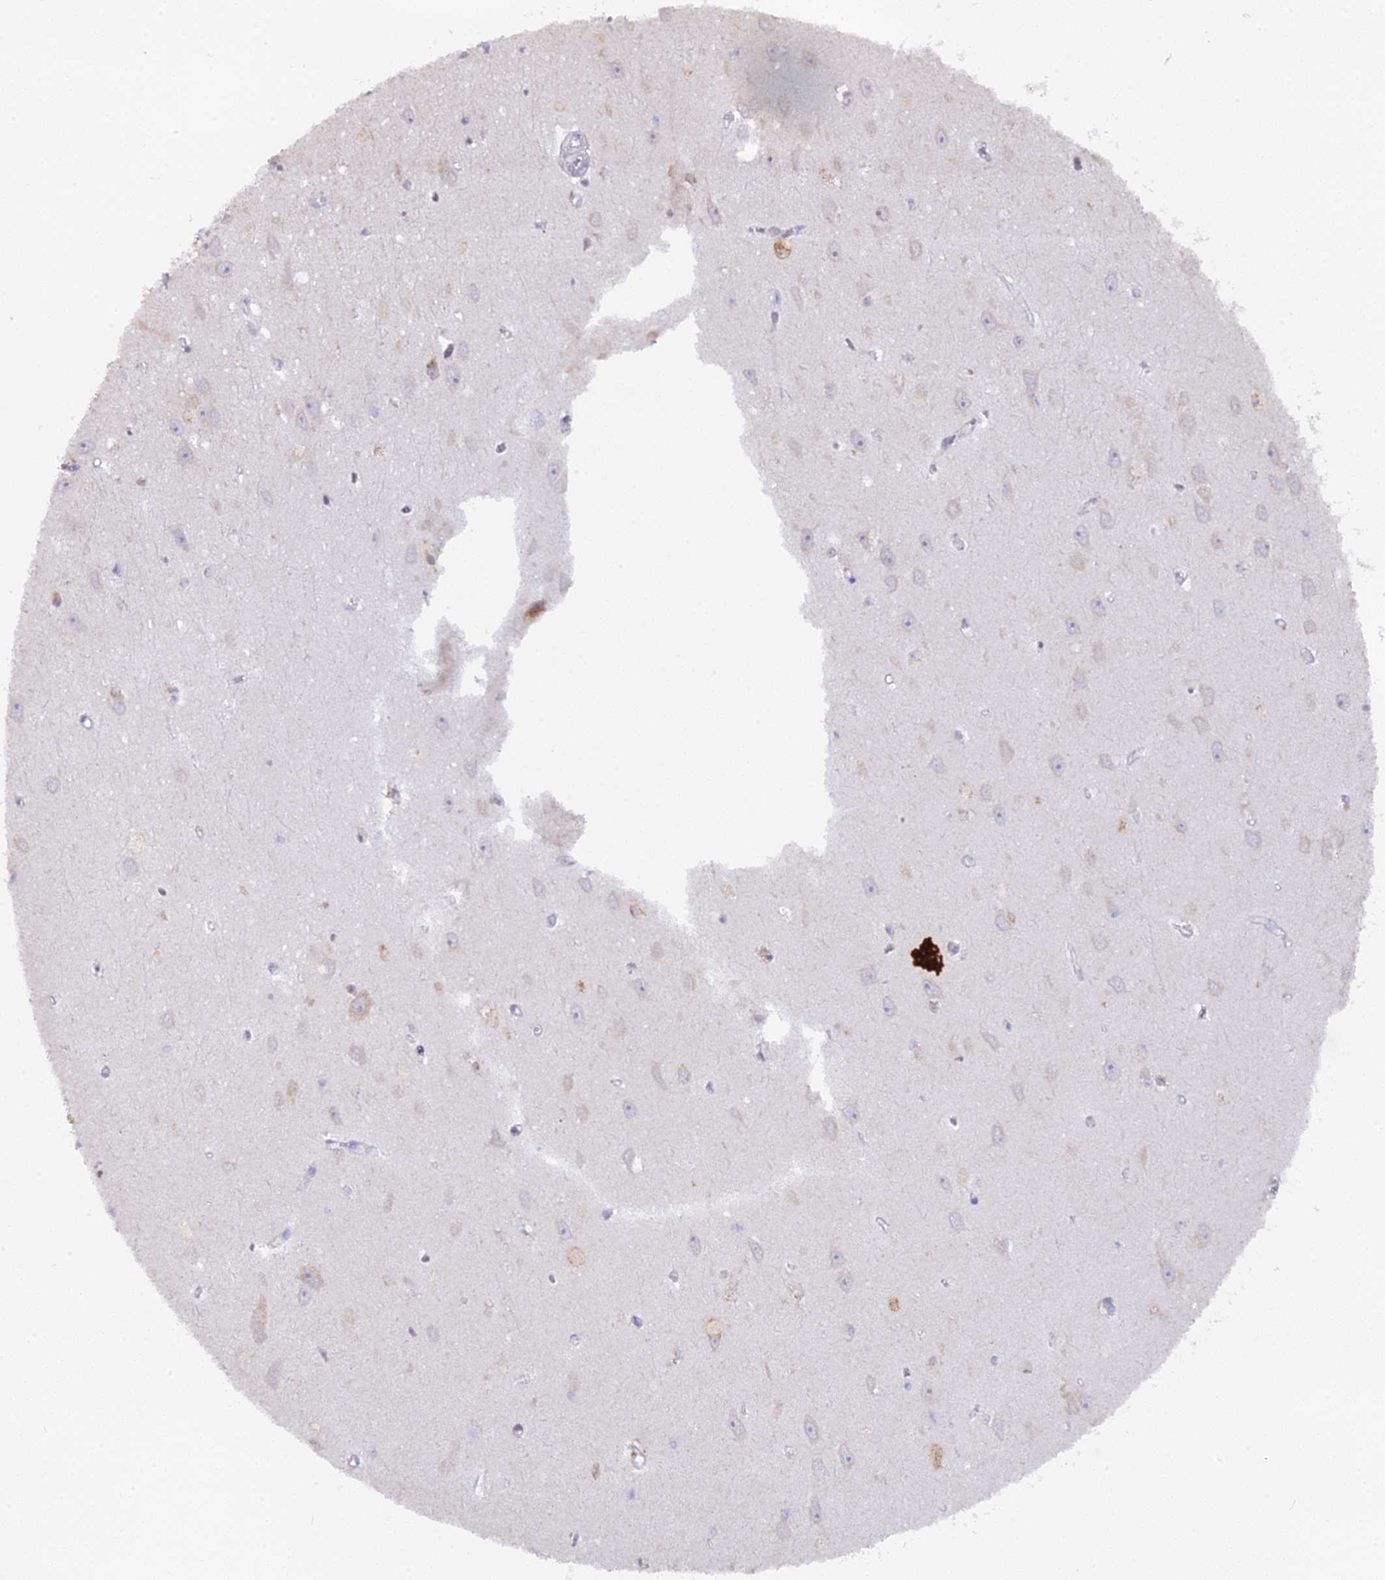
{"staining": {"intensity": "negative", "quantity": "none", "location": "none"}, "tissue": "hippocampus", "cell_type": "Glial cells", "image_type": "normal", "snomed": [{"axis": "morphology", "description": "Normal tissue, NOS"}, {"axis": "topography", "description": "Hippocampus"}], "caption": "The image exhibits no staining of glial cells in benign hippocampus. Brightfield microscopy of immunohistochemistry (IHC) stained with DAB (brown) and hematoxylin (blue), captured at high magnification.", "gene": "SNX17", "patient": {"sex": "female", "age": 64}}